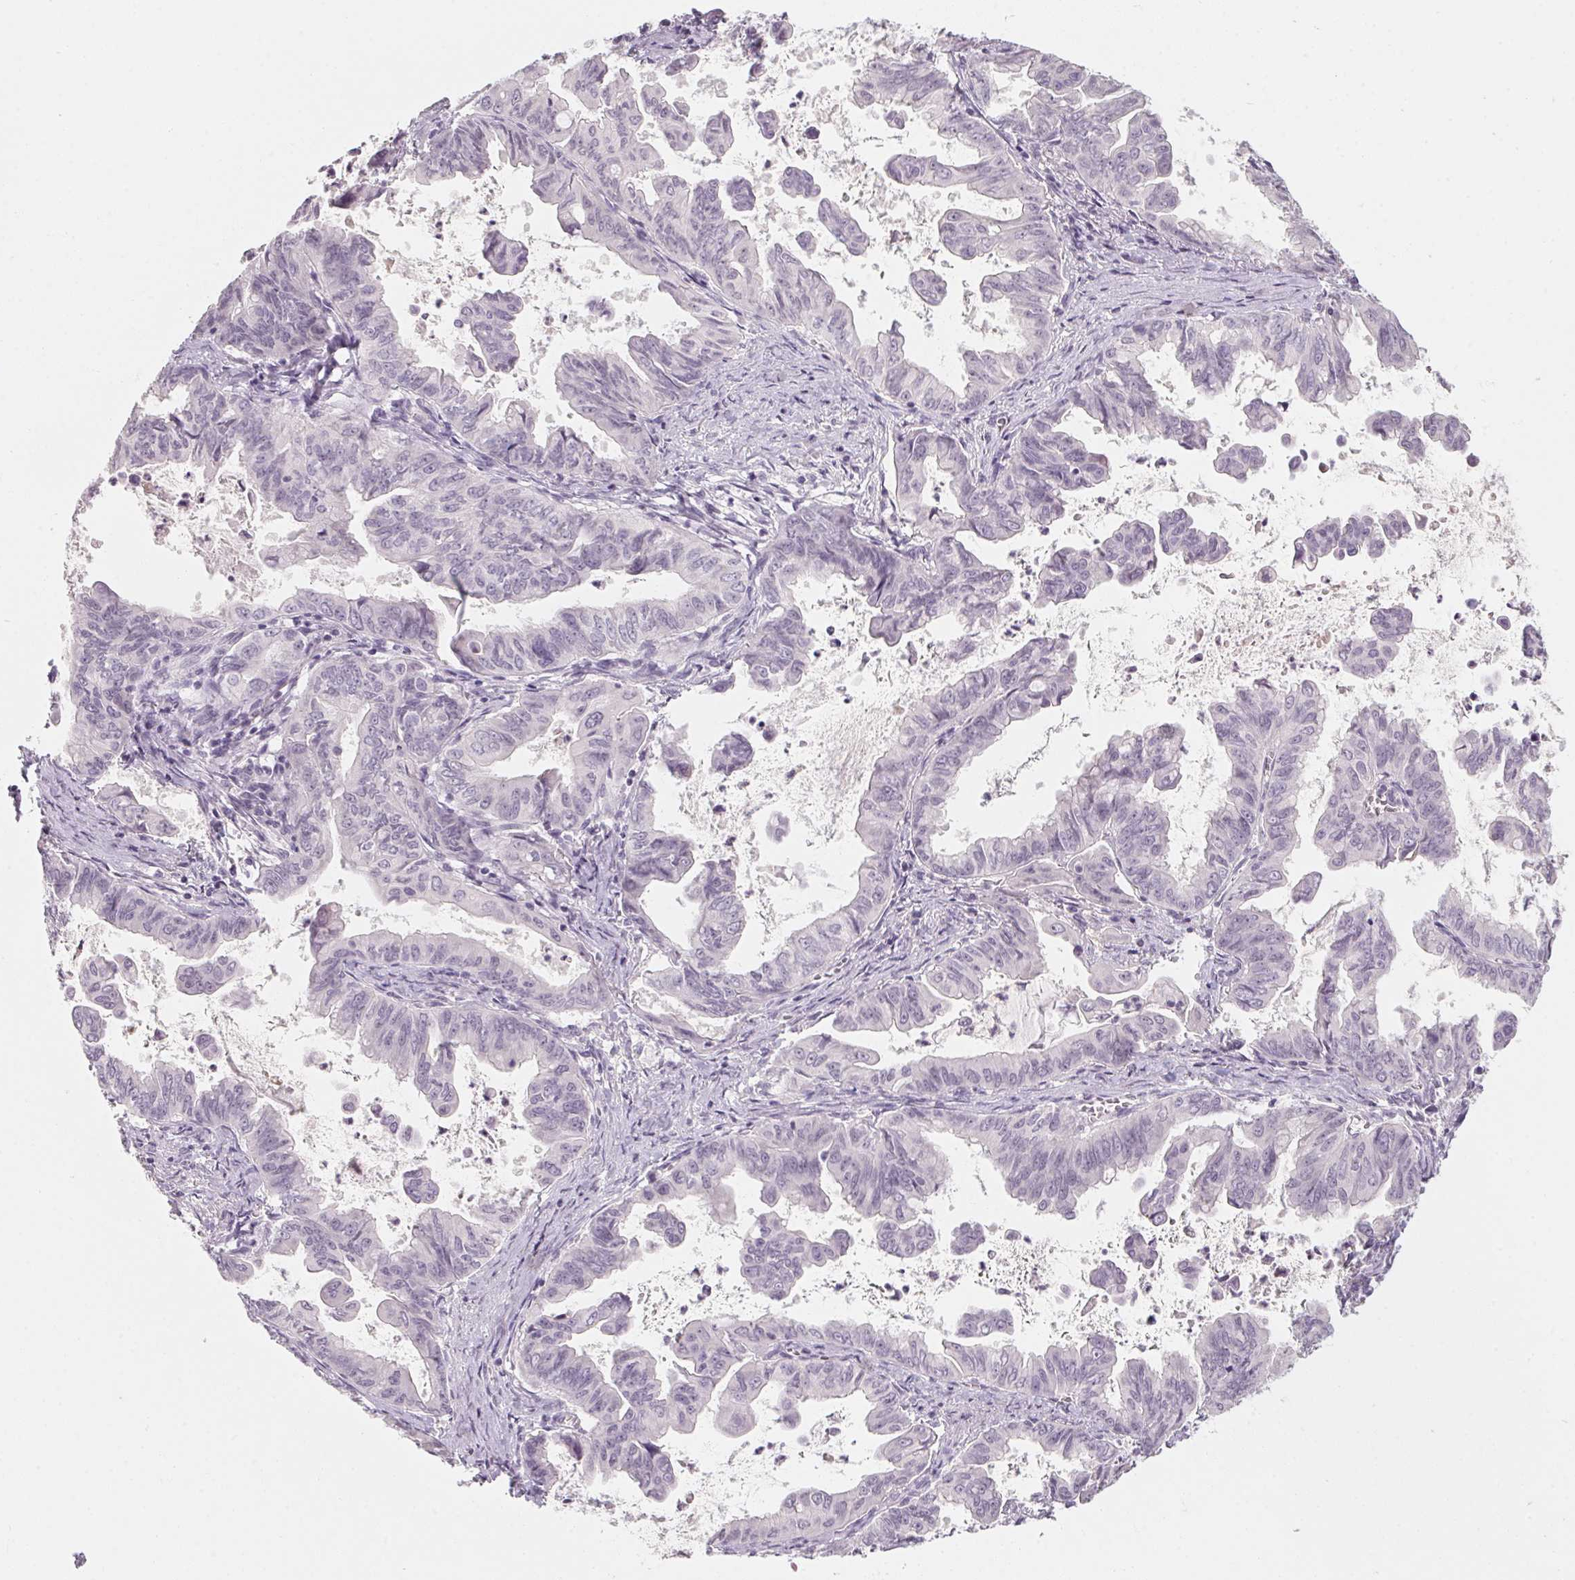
{"staining": {"intensity": "negative", "quantity": "none", "location": "none"}, "tissue": "stomach cancer", "cell_type": "Tumor cells", "image_type": "cancer", "snomed": [{"axis": "morphology", "description": "Adenocarcinoma, NOS"}, {"axis": "topography", "description": "Stomach, upper"}], "caption": "There is no significant expression in tumor cells of stomach adenocarcinoma.", "gene": "CAPZA3", "patient": {"sex": "male", "age": 80}}